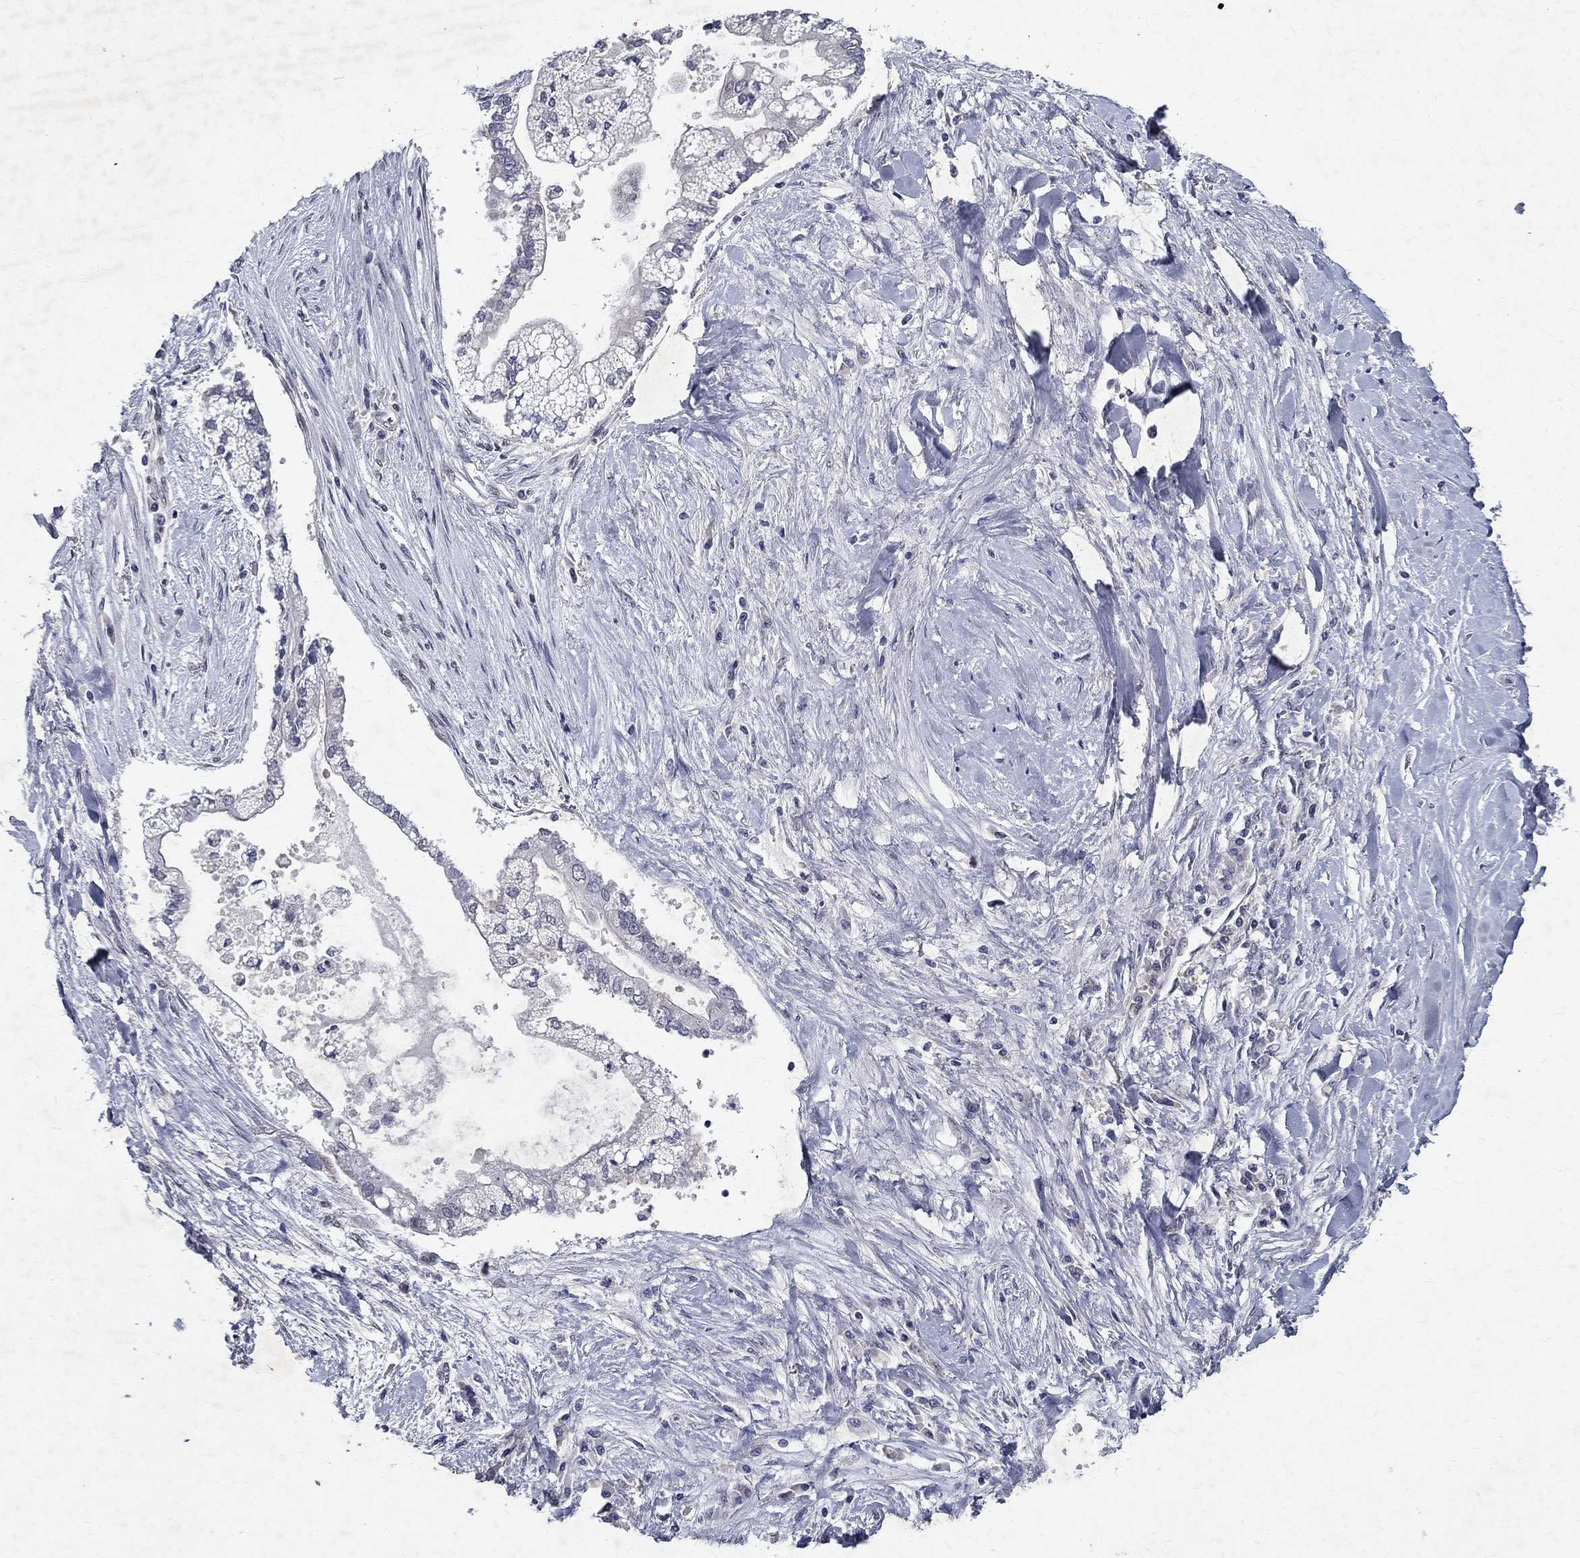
{"staining": {"intensity": "negative", "quantity": "none", "location": "none"}, "tissue": "liver cancer", "cell_type": "Tumor cells", "image_type": "cancer", "snomed": [{"axis": "morphology", "description": "Cholangiocarcinoma"}, {"axis": "topography", "description": "Liver"}], "caption": "Immunohistochemistry image of human liver cholangiocarcinoma stained for a protein (brown), which displays no staining in tumor cells.", "gene": "RBFOX1", "patient": {"sex": "male", "age": 50}}